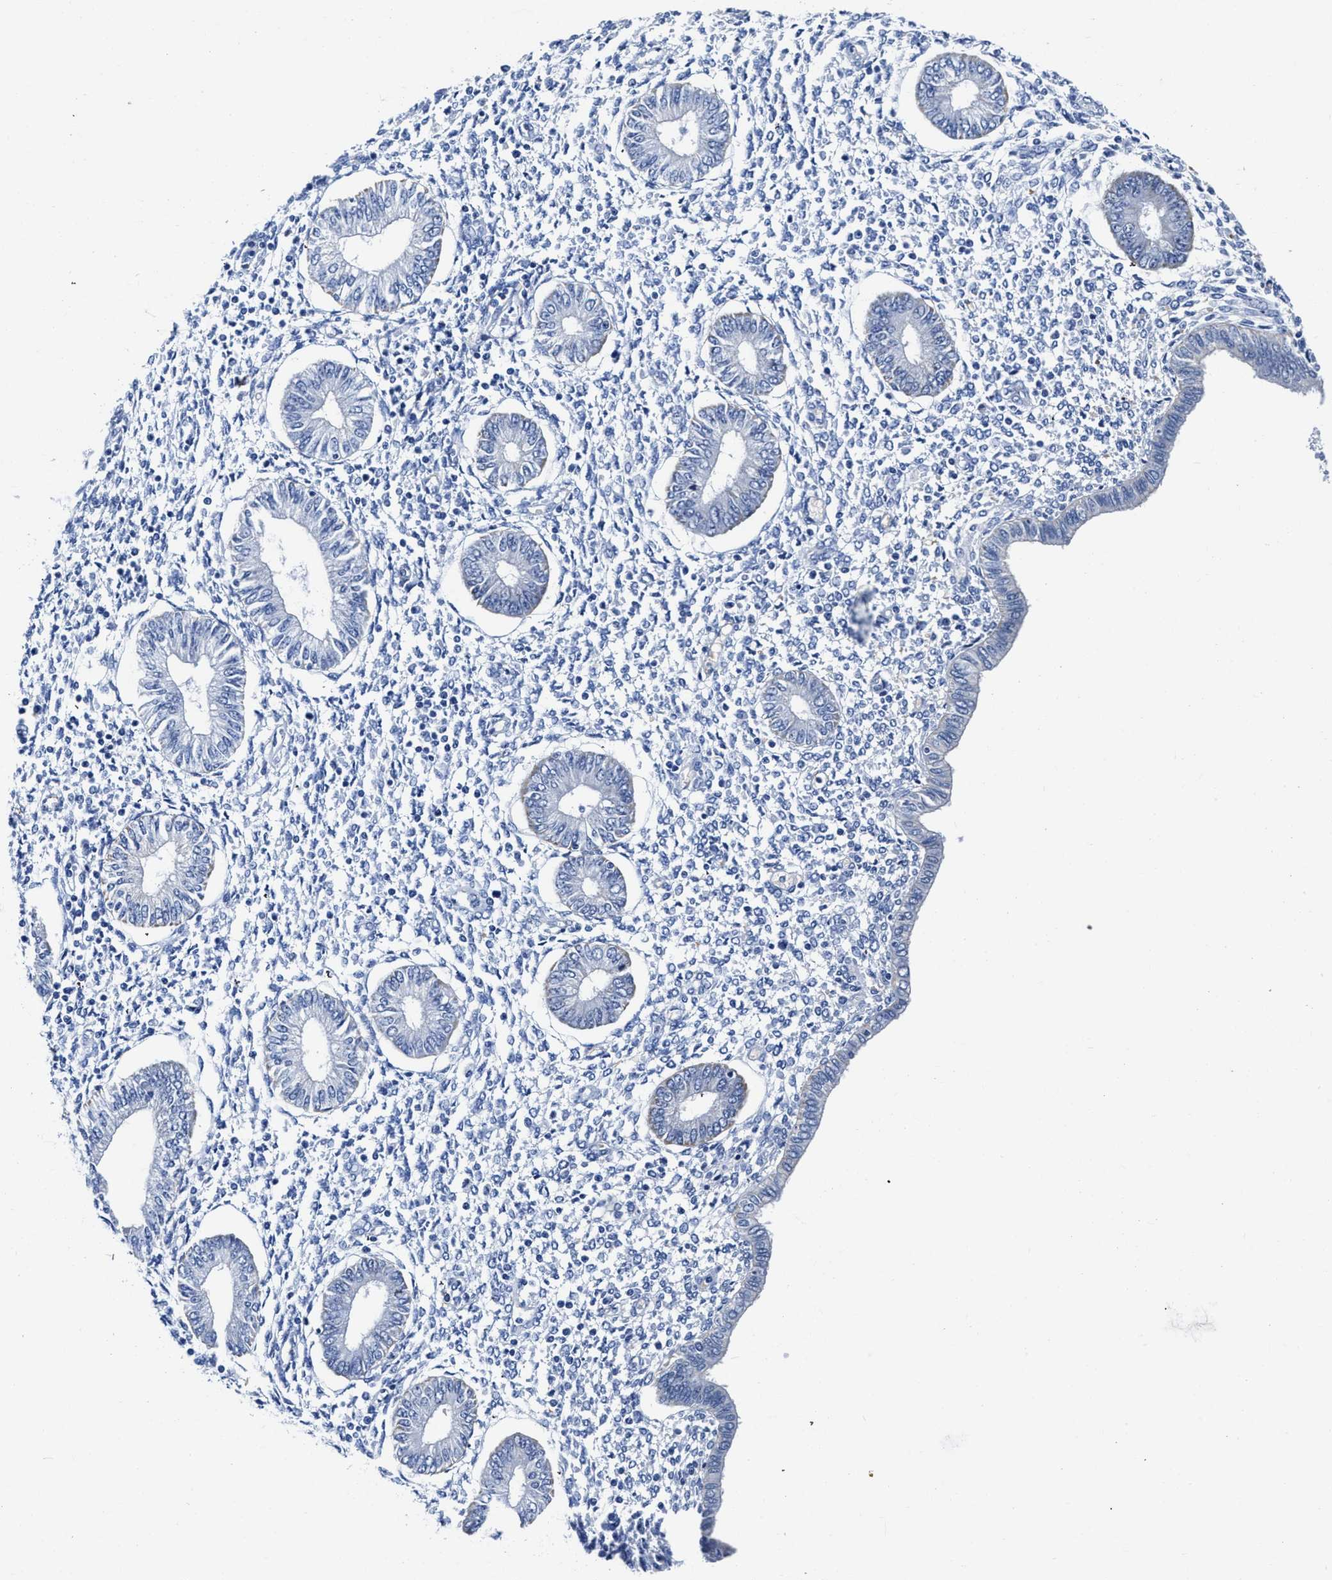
{"staining": {"intensity": "negative", "quantity": "none", "location": "none"}, "tissue": "endometrium", "cell_type": "Cells in endometrial stroma", "image_type": "normal", "snomed": [{"axis": "morphology", "description": "Normal tissue, NOS"}, {"axis": "topography", "description": "Endometrium"}], "caption": "Human endometrium stained for a protein using immunohistochemistry shows no staining in cells in endometrial stroma.", "gene": "KCNMB3", "patient": {"sex": "female", "age": 50}}